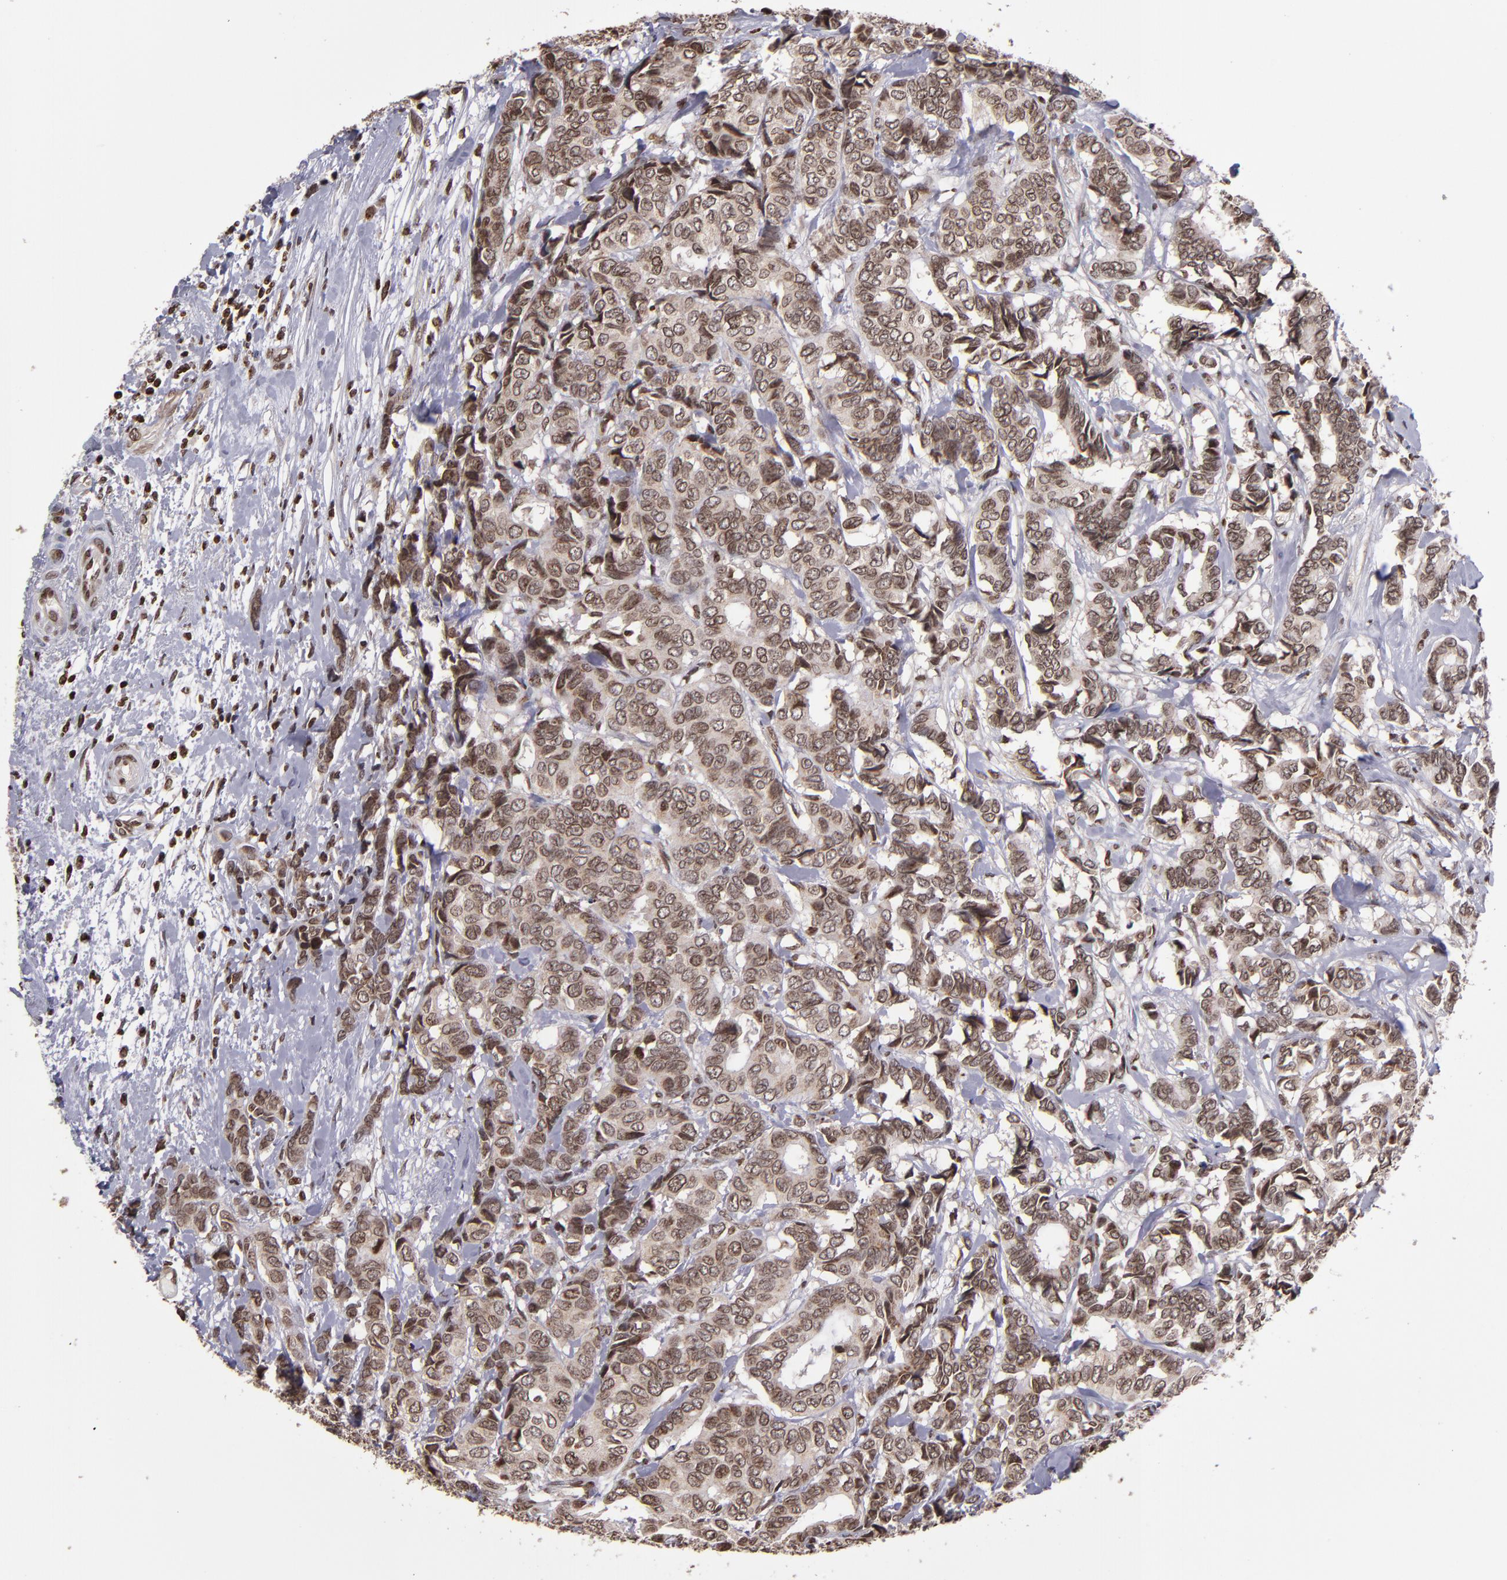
{"staining": {"intensity": "moderate", "quantity": ">75%", "location": "cytoplasmic/membranous,nuclear"}, "tissue": "breast cancer", "cell_type": "Tumor cells", "image_type": "cancer", "snomed": [{"axis": "morphology", "description": "Duct carcinoma"}, {"axis": "topography", "description": "Breast"}], "caption": "Immunohistochemistry micrograph of human intraductal carcinoma (breast) stained for a protein (brown), which shows medium levels of moderate cytoplasmic/membranous and nuclear staining in approximately >75% of tumor cells.", "gene": "CSDC2", "patient": {"sex": "female", "age": 87}}